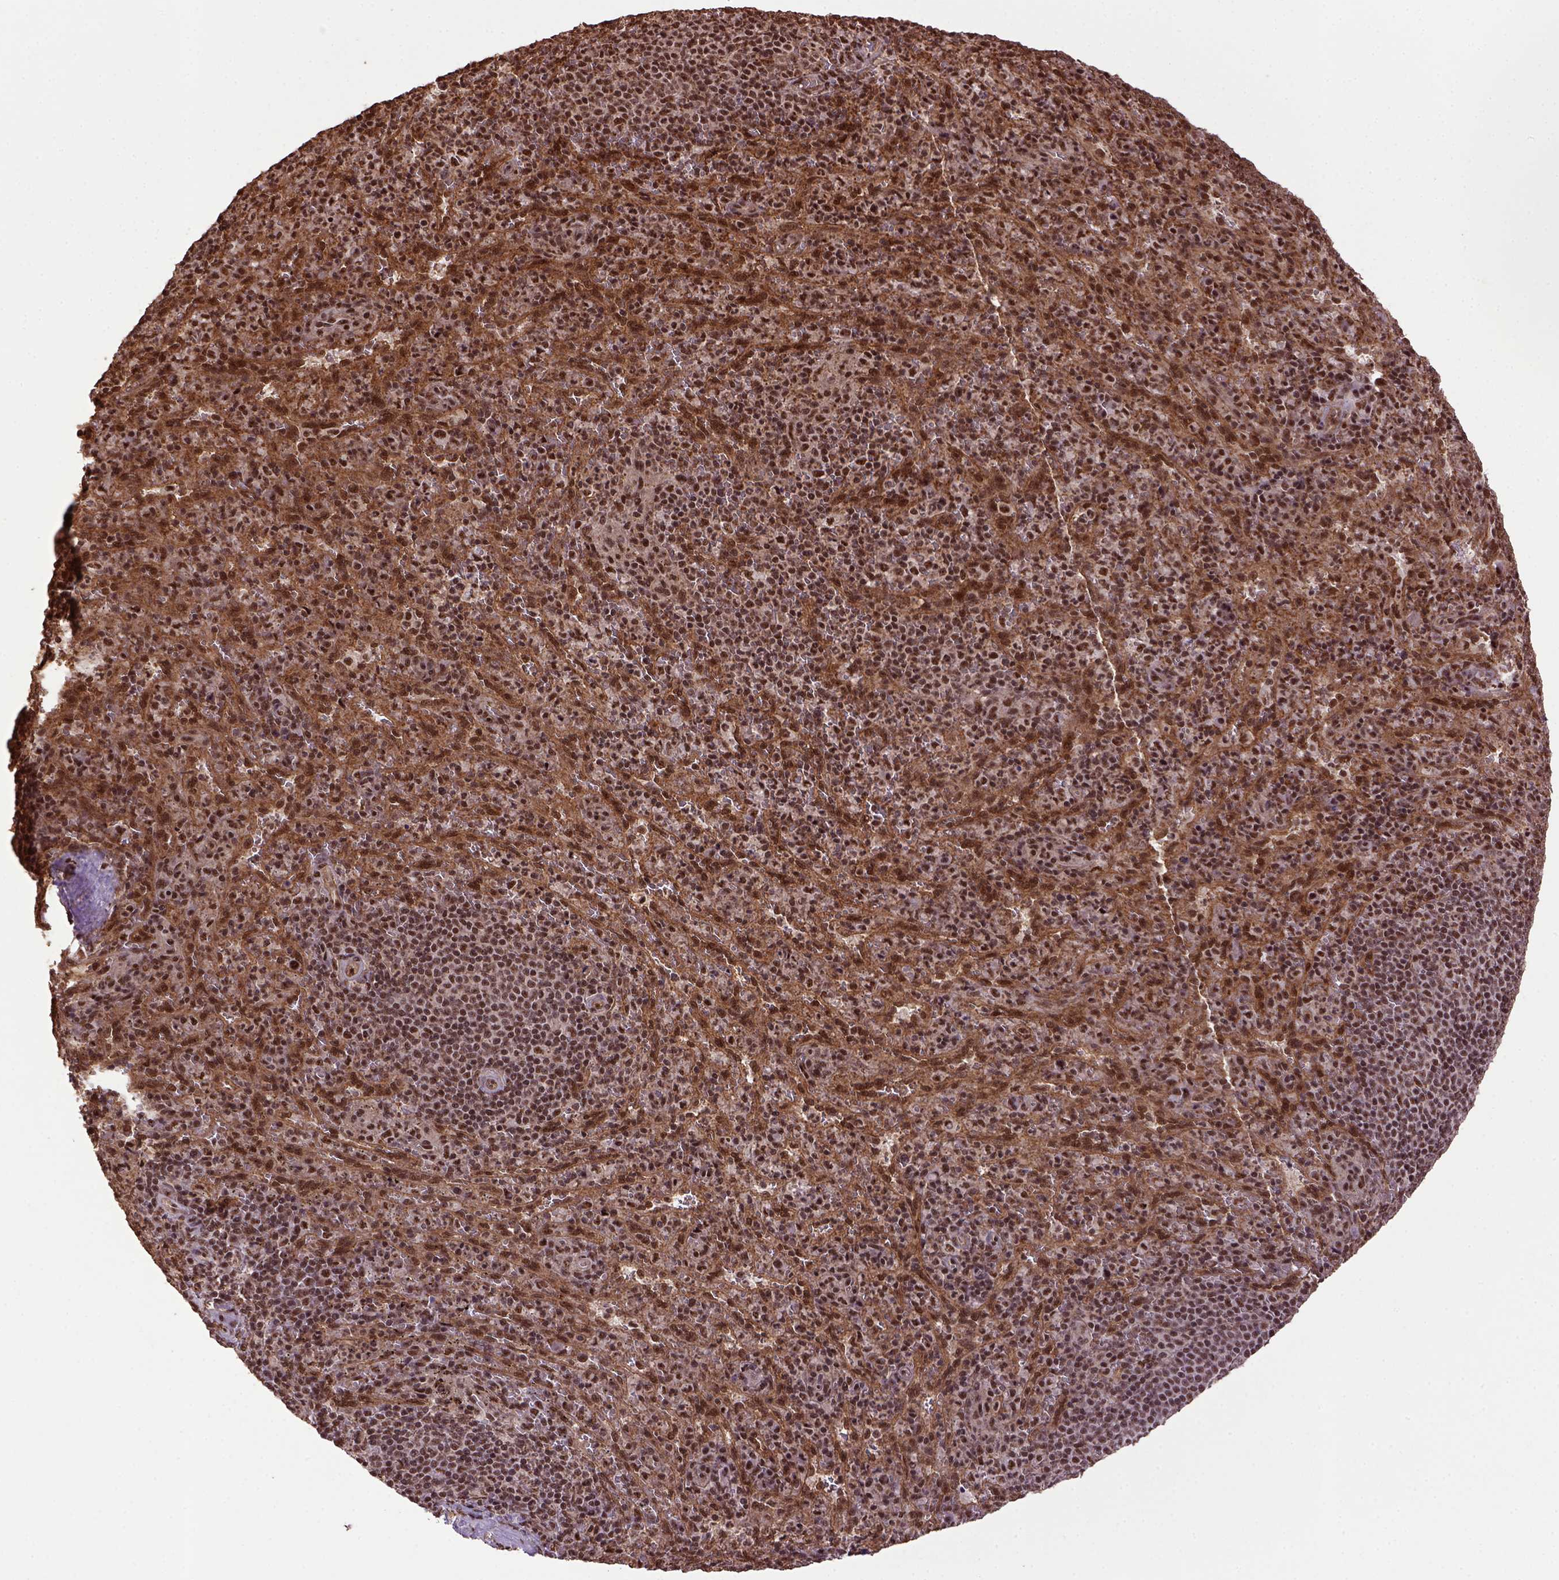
{"staining": {"intensity": "strong", "quantity": ">75%", "location": "nuclear"}, "tissue": "spleen", "cell_type": "Cells in red pulp", "image_type": "normal", "snomed": [{"axis": "morphology", "description": "Normal tissue, NOS"}, {"axis": "topography", "description": "Spleen"}], "caption": "Immunohistochemistry micrograph of benign spleen stained for a protein (brown), which reveals high levels of strong nuclear positivity in about >75% of cells in red pulp.", "gene": "PPIG", "patient": {"sex": "male", "age": 57}}